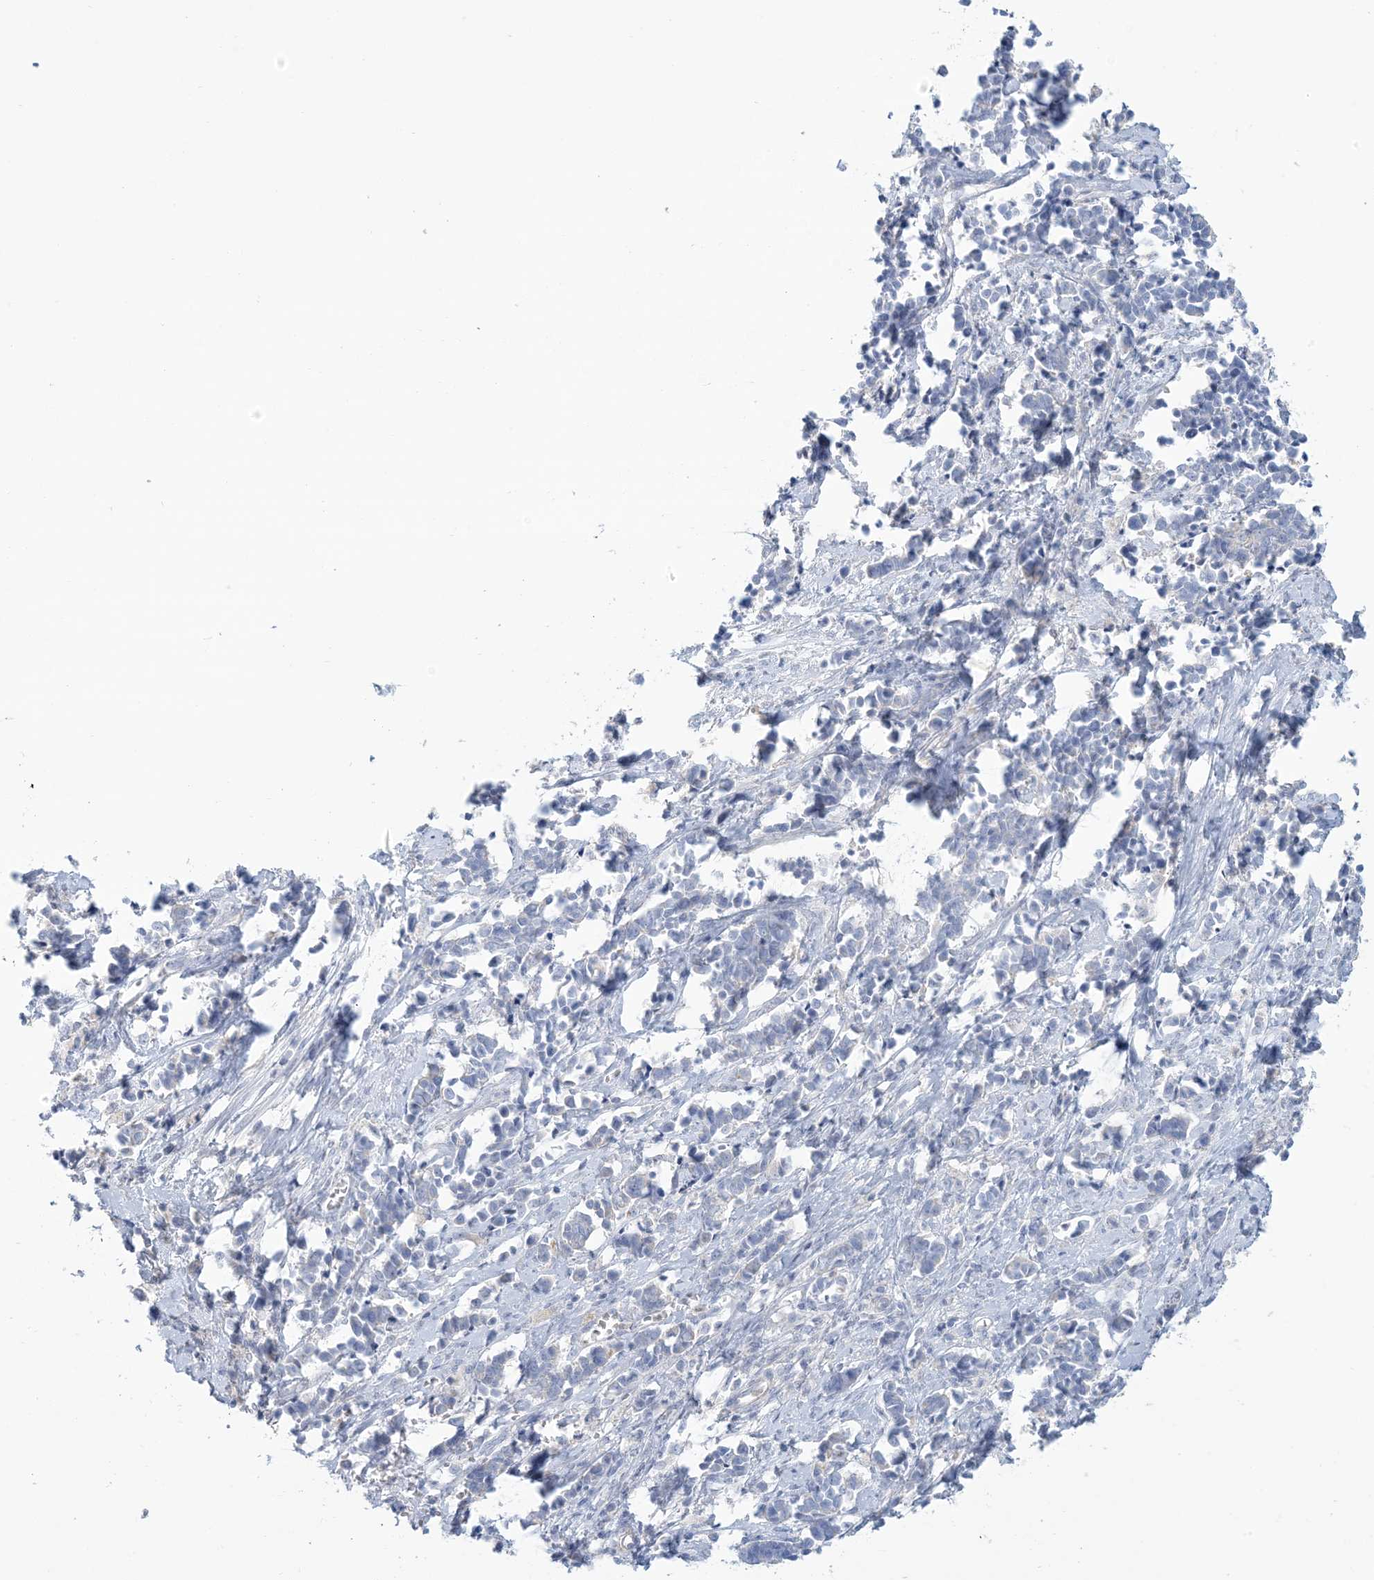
{"staining": {"intensity": "negative", "quantity": "none", "location": "none"}, "tissue": "cervical cancer", "cell_type": "Tumor cells", "image_type": "cancer", "snomed": [{"axis": "morphology", "description": "Normal tissue, NOS"}, {"axis": "morphology", "description": "Squamous cell carcinoma, NOS"}, {"axis": "topography", "description": "Cervix"}], "caption": "Tumor cells are negative for protein expression in human cervical cancer (squamous cell carcinoma).", "gene": "MTHFD2L", "patient": {"sex": "female", "age": 35}}